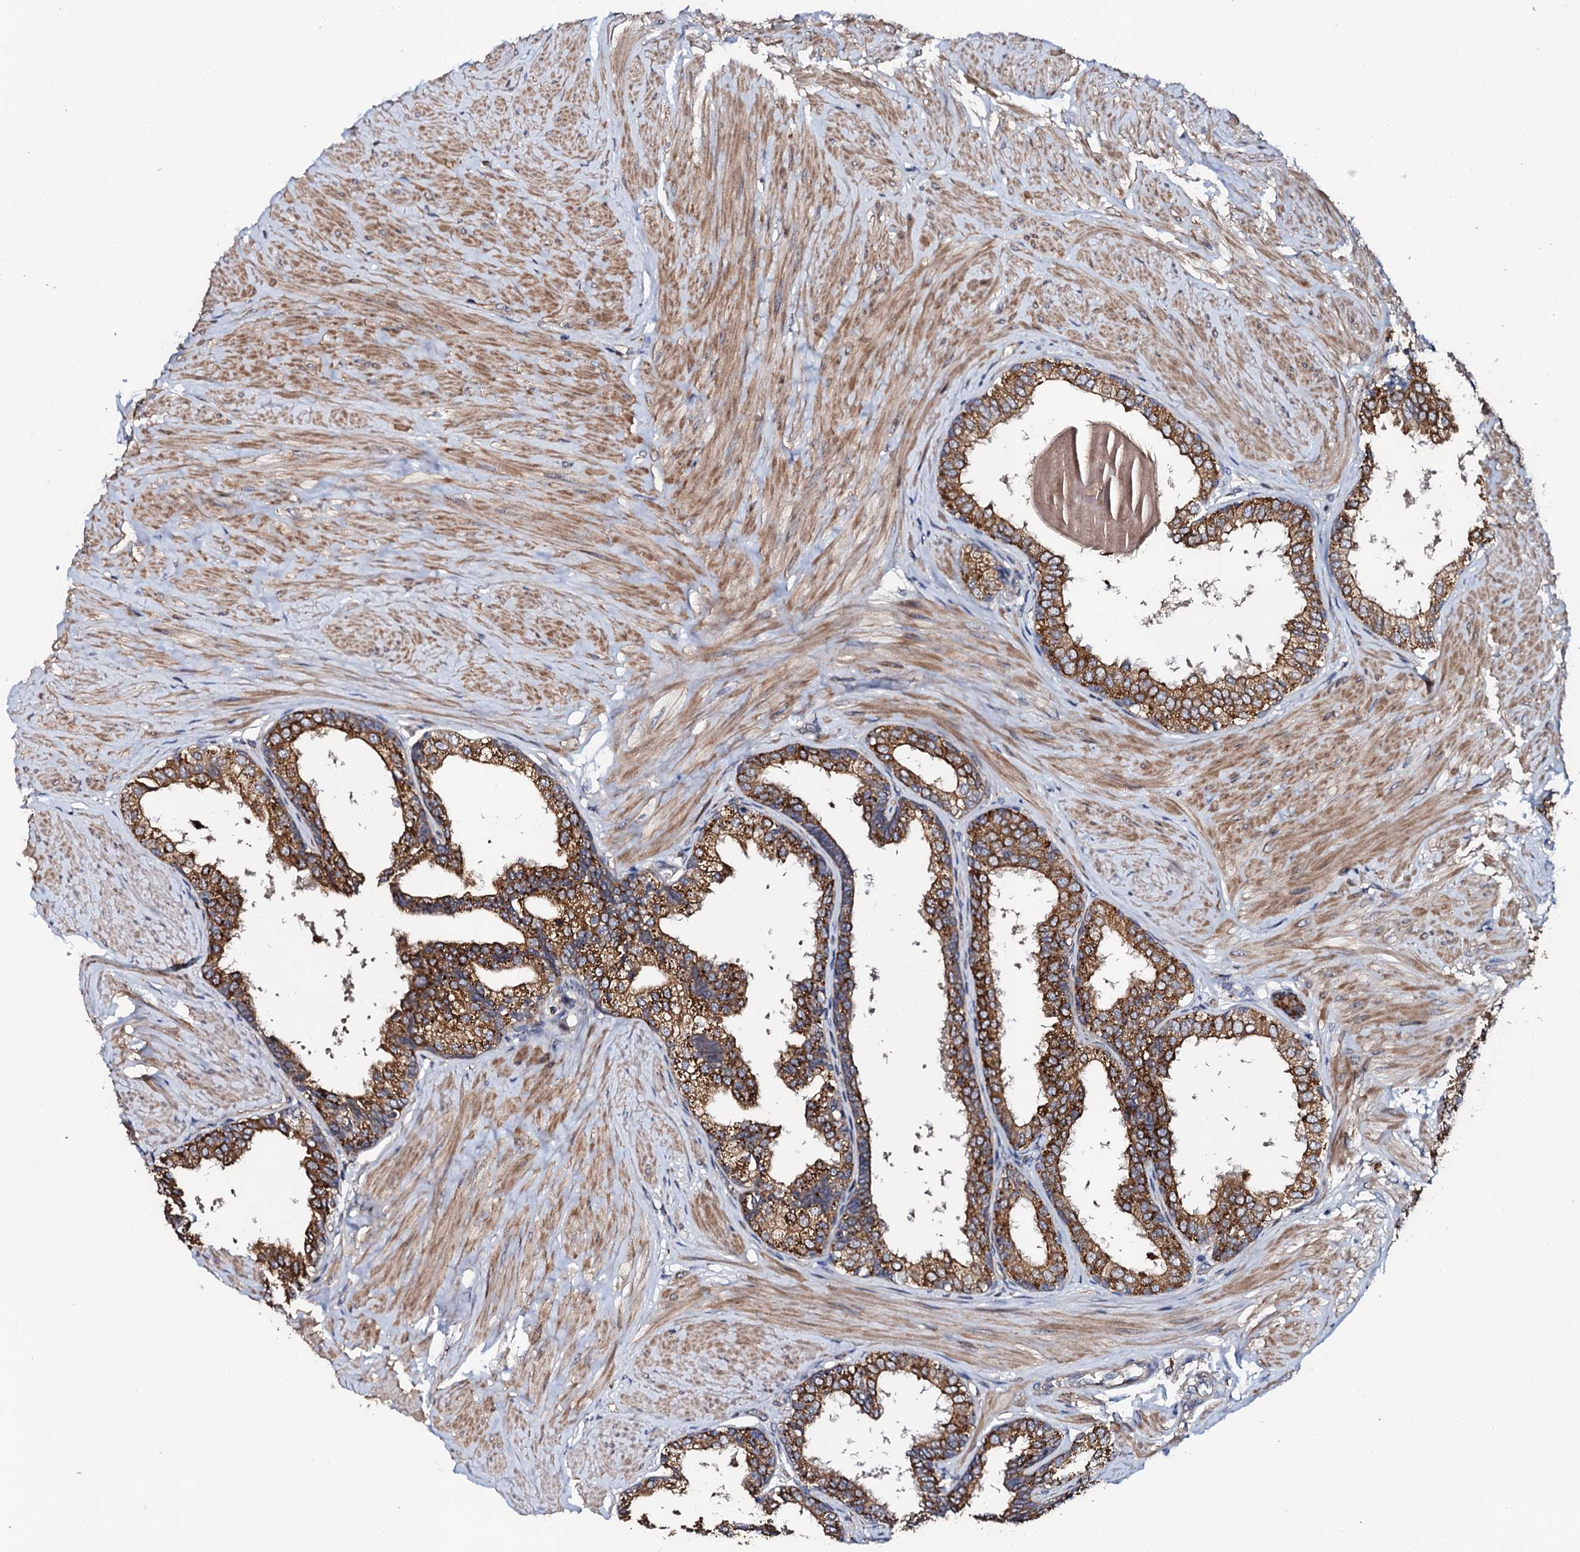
{"staining": {"intensity": "strong", "quantity": ">75%", "location": "cytoplasmic/membranous"}, "tissue": "prostate", "cell_type": "Glandular cells", "image_type": "normal", "snomed": [{"axis": "morphology", "description": "Normal tissue, NOS"}, {"axis": "topography", "description": "Prostate"}], "caption": "This micrograph demonstrates immunohistochemistry staining of normal human prostate, with high strong cytoplasmic/membranous staining in about >75% of glandular cells.", "gene": "GLCE", "patient": {"sex": "male", "age": 48}}